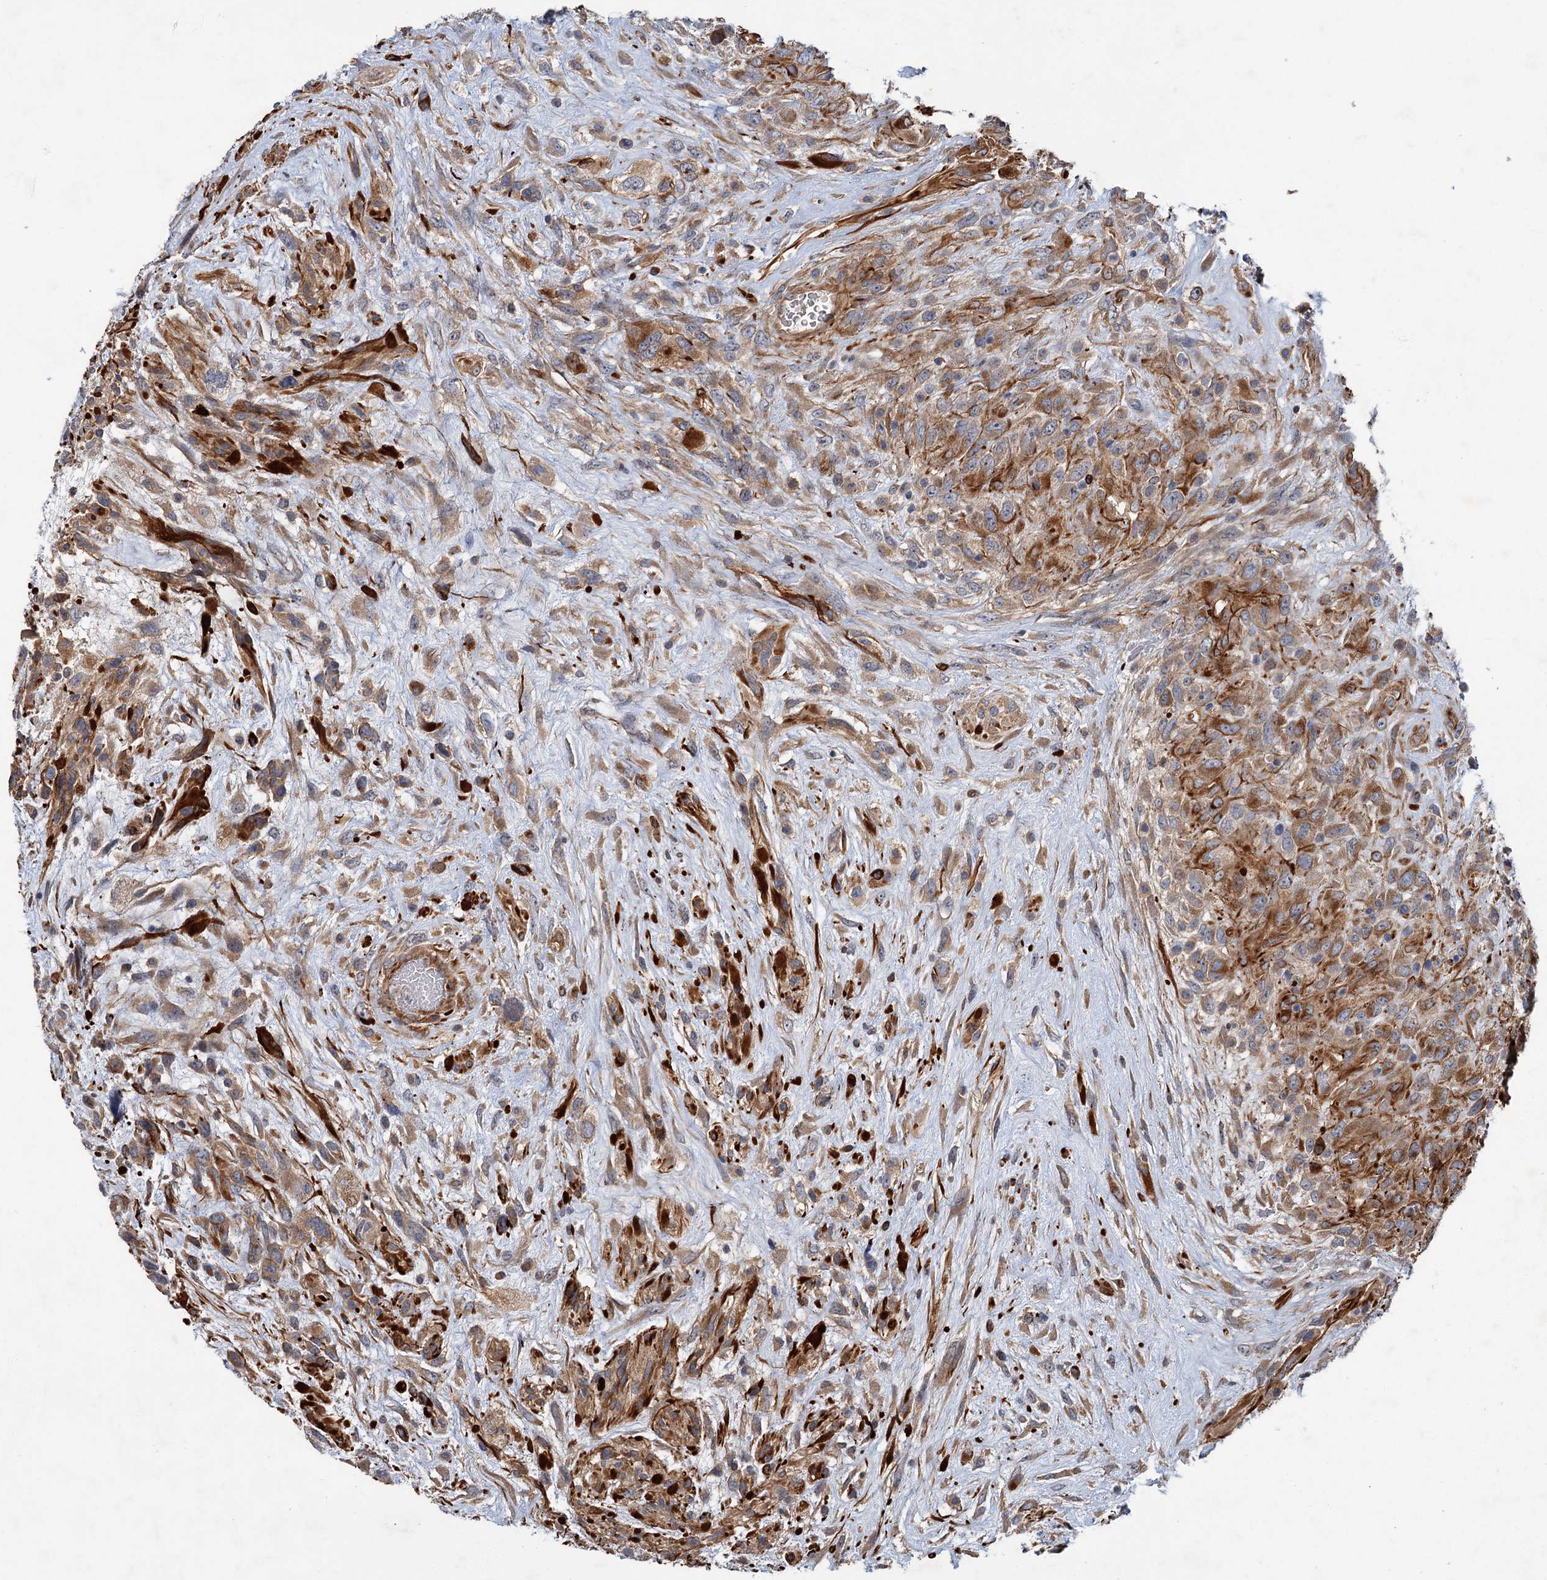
{"staining": {"intensity": "moderate", "quantity": "25%-75%", "location": "cytoplasmic/membranous"}, "tissue": "glioma", "cell_type": "Tumor cells", "image_type": "cancer", "snomed": [{"axis": "morphology", "description": "Glioma, malignant, High grade"}, {"axis": "topography", "description": "Brain"}], "caption": "Immunohistochemical staining of glioma displays moderate cytoplasmic/membranous protein expression in about 25%-75% of tumor cells. (DAB (3,3'-diaminobenzidine) IHC with brightfield microscopy, high magnification).", "gene": "PKN2", "patient": {"sex": "male", "age": 61}}